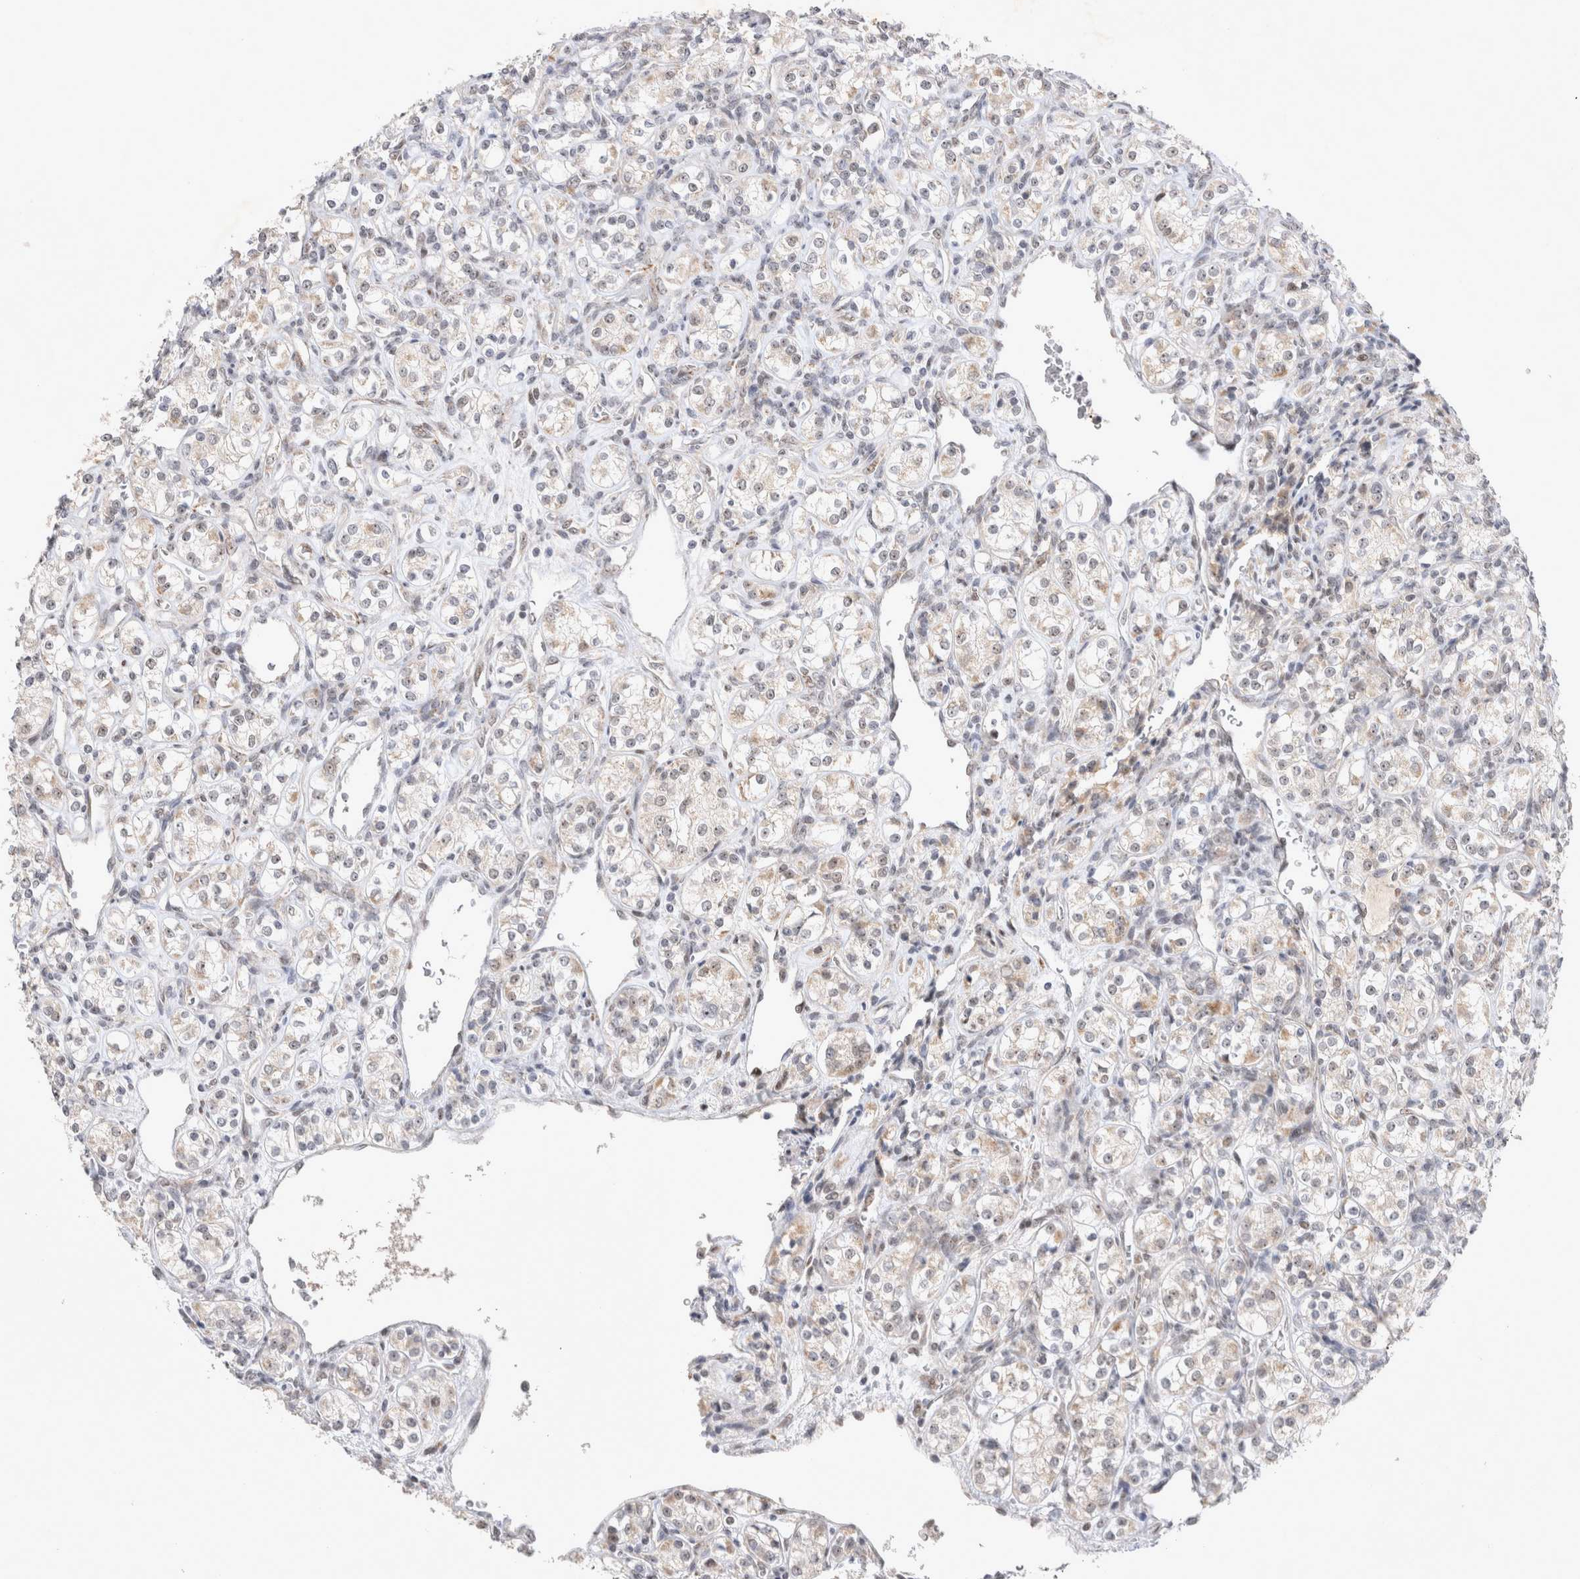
{"staining": {"intensity": "weak", "quantity": "25%-75%", "location": "nuclear"}, "tissue": "renal cancer", "cell_type": "Tumor cells", "image_type": "cancer", "snomed": [{"axis": "morphology", "description": "Adenocarcinoma, NOS"}, {"axis": "topography", "description": "Kidney"}], "caption": "Renal cancer (adenocarcinoma) stained for a protein displays weak nuclear positivity in tumor cells.", "gene": "MRPL37", "patient": {"sex": "male", "age": 77}}